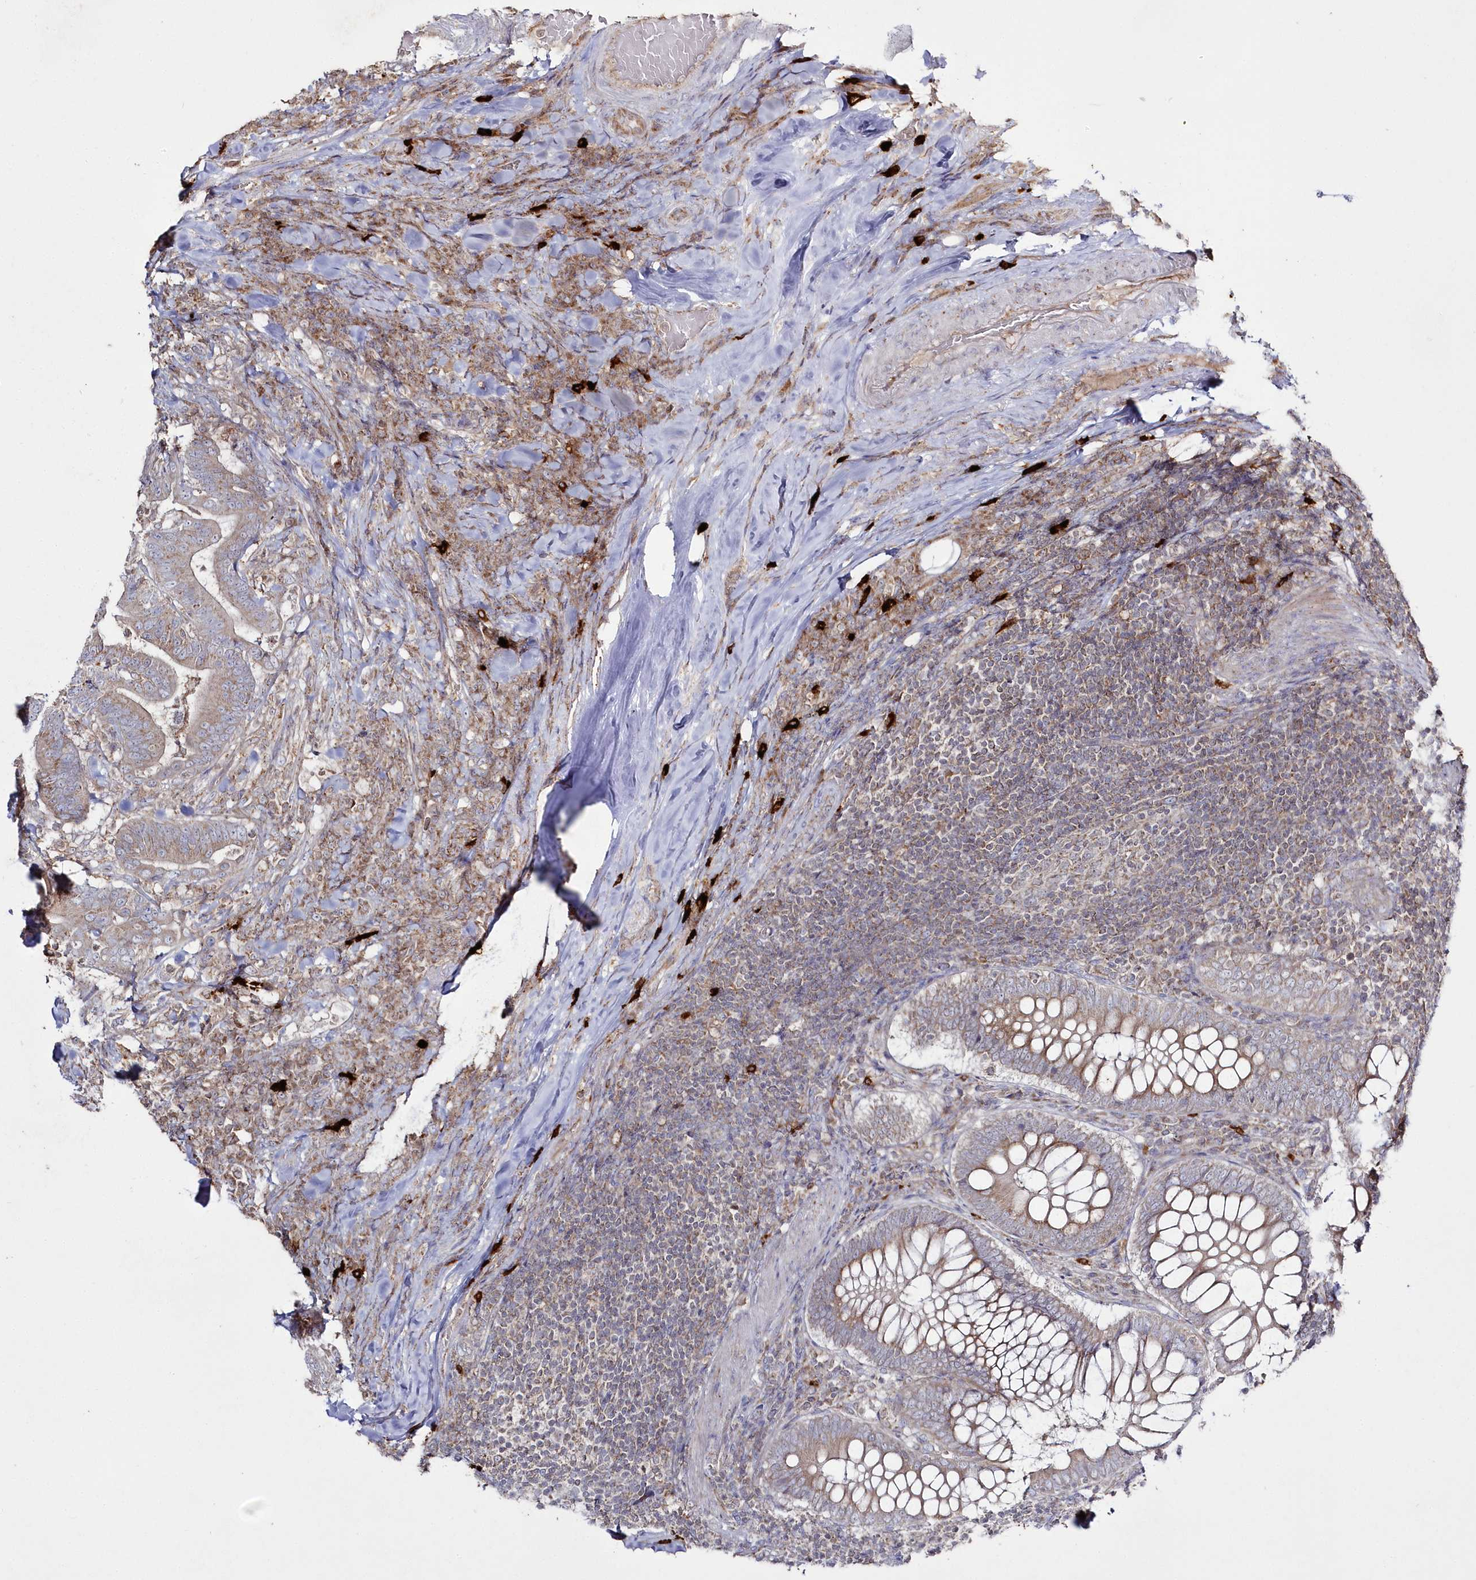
{"staining": {"intensity": "weak", "quantity": ">75%", "location": "cytoplasmic/membranous"}, "tissue": "colorectal cancer", "cell_type": "Tumor cells", "image_type": "cancer", "snomed": [{"axis": "morphology", "description": "Adenocarcinoma, NOS"}, {"axis": "topography", "description": "Colon"}], "caption": "A histopathology image showing weak cytoplasmic/membranous expression in about >75% of tumor cells in colorectal adenocarcinoma, as visualized by brown immunohistochemical staining.", "gene": "ARSB", "patient": {"sex": "female", "age": 66}}